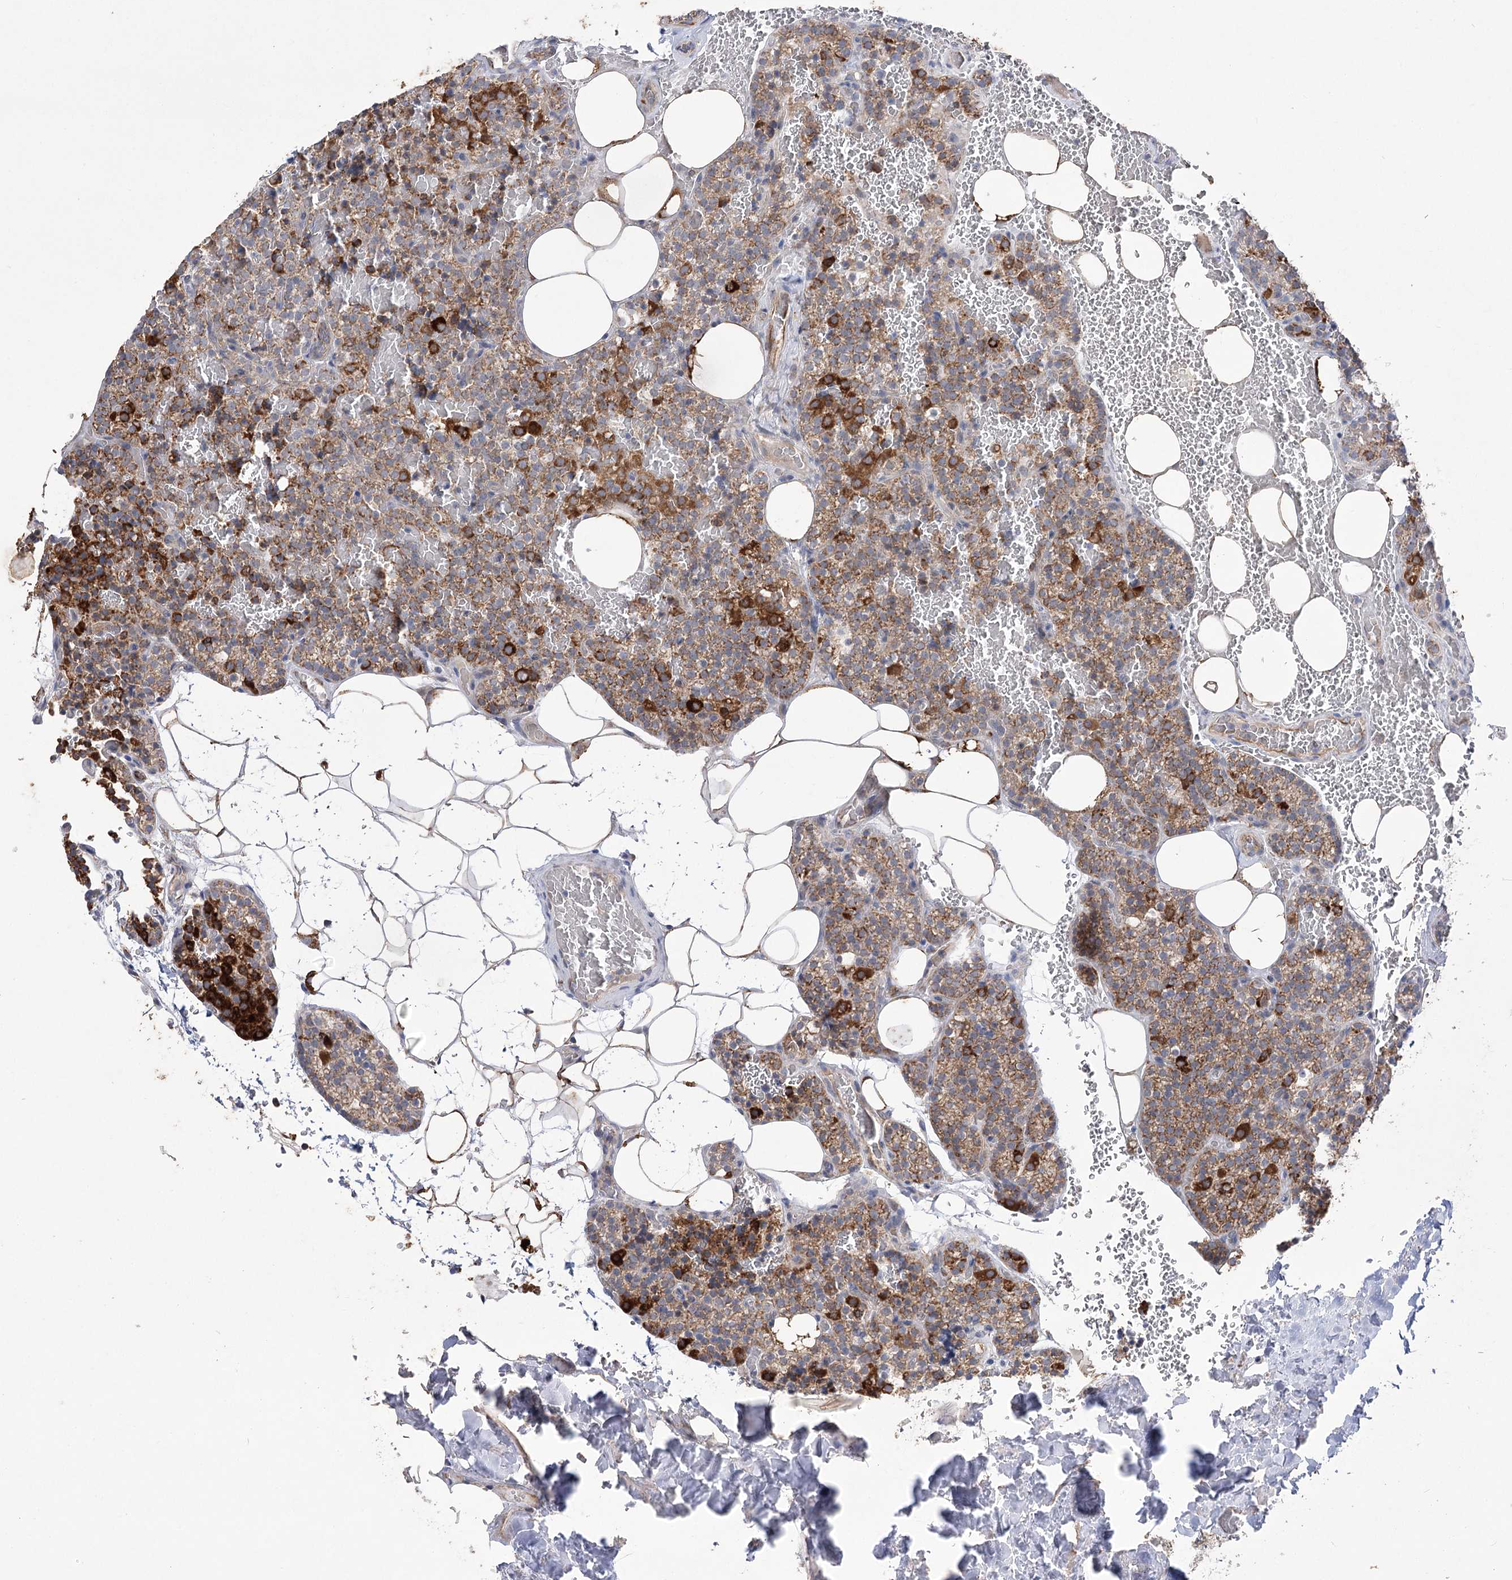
{"staining": {"intensity": "moderate", "quantity": ">75%", "location": "cytoplasmic/membranous"}, "tissue": "parathyroid gland", "cell_type": "Glandular cells", "image_type": "normal", "snomed": [{"axis": "morphology", "description": "Normal tissue, NOS"}, {"axis": "topography", "description": "Parathyroid gland"}], "caption": "High-magnification brightfield microscopy of normal parathyroid gland stained with DAB (3,3'-diaminobenzidine) (brown) and counterstained with hematoxylin (blue). glandular cells exhibit moderate cytoplasmic/membranous positivity is seen in about>75% of cells.", "gene": "ECHDC3", "patient": {"sex": "male", "age": 50}}